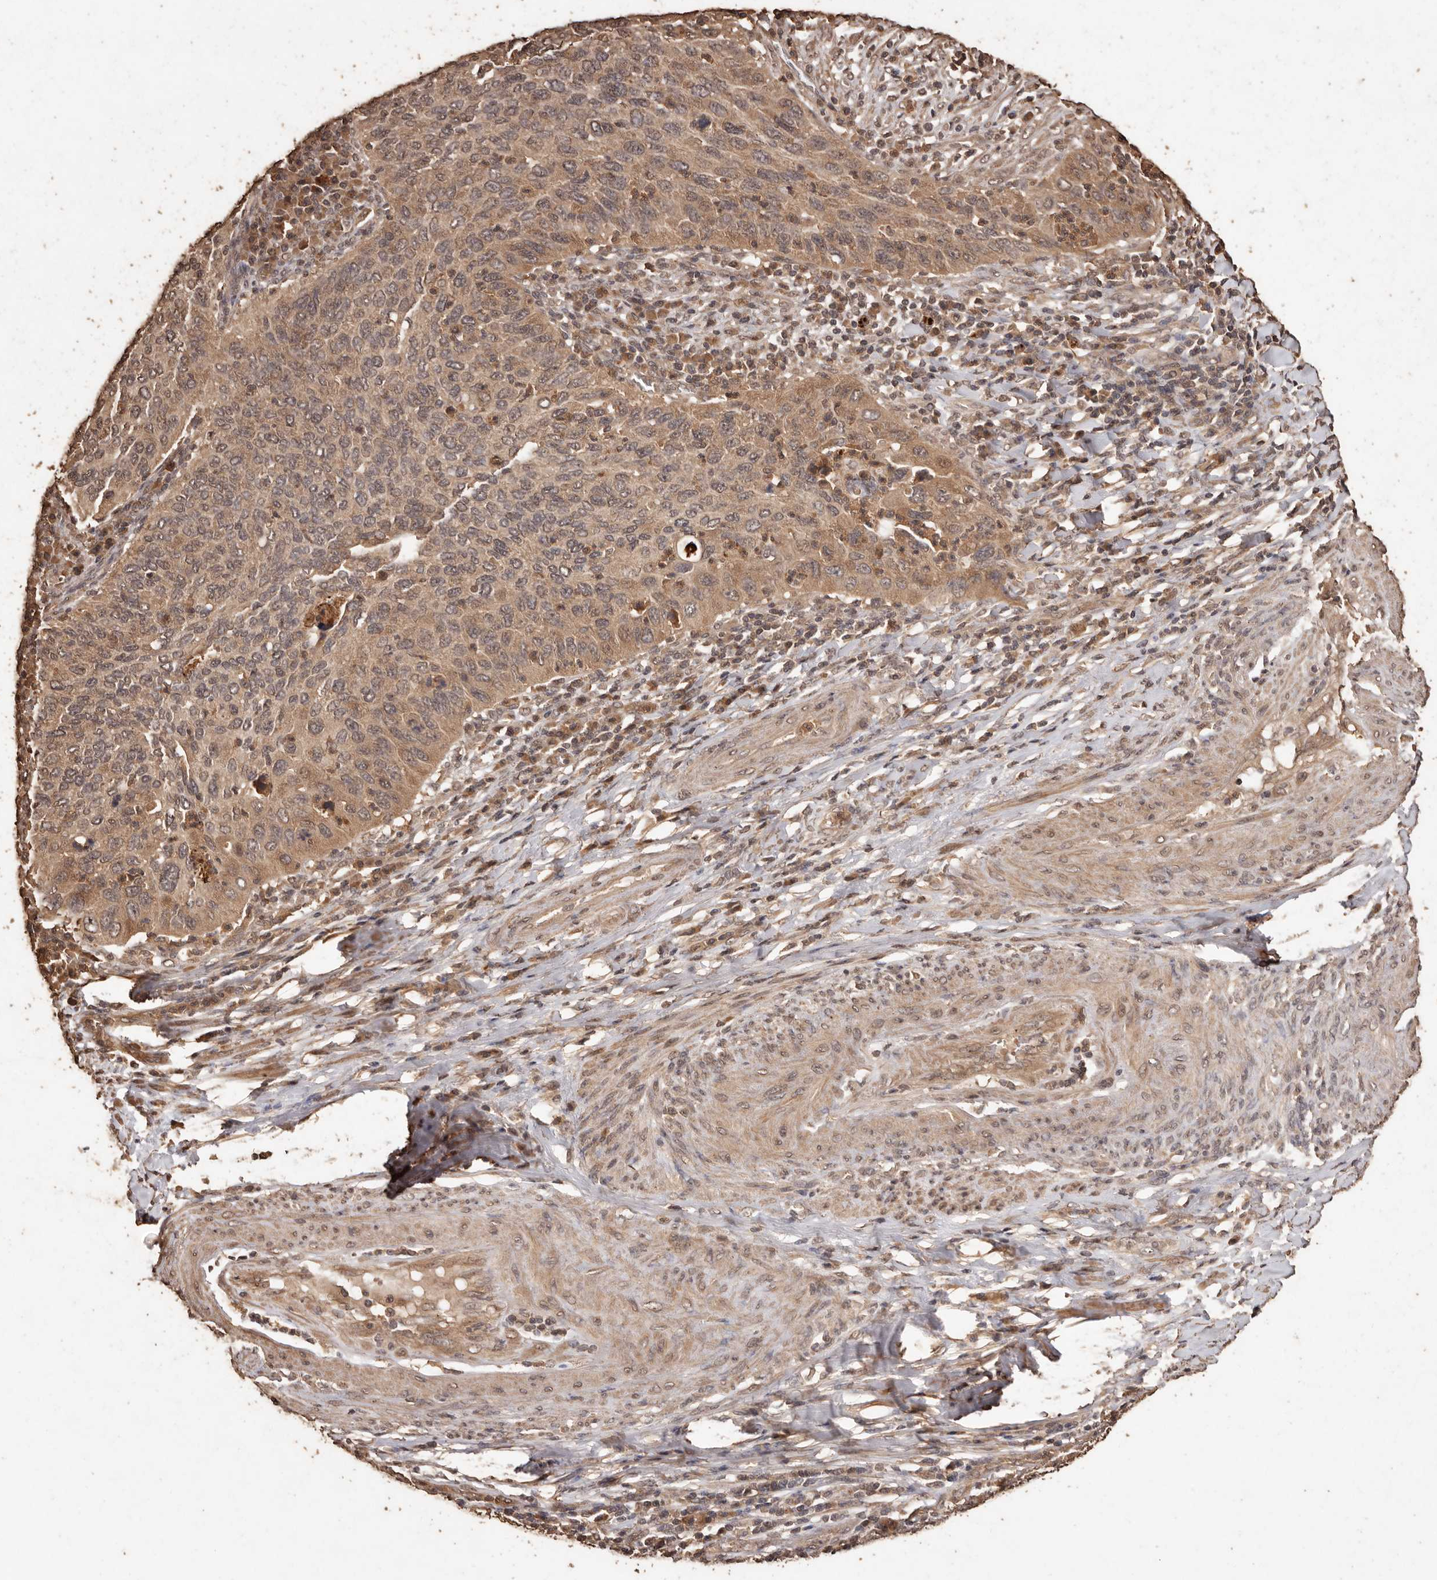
{"staining": {"intensity": "moderate", "quantity": ">75%", "location": "cytoplasmic/membranous,nuclear"}, "tissue": "cervical cancer", "cell_type": "Tumor cells", "image_type": "cancer", "snomed": [{"axis": "morphology", "description": "Squamous cell carcinoma, NOS"}, {"axis": "topography", "description": "Cervix"}], "caption": "Protein staining of cervical squamous cell carcinoma tissue demonstrates moderate cytoplasmic/membranous and nuclear expression in approximately >75% of tumor cells.", "gene": "PKDCC", "patient": {"sex": "female", "age": 38}}